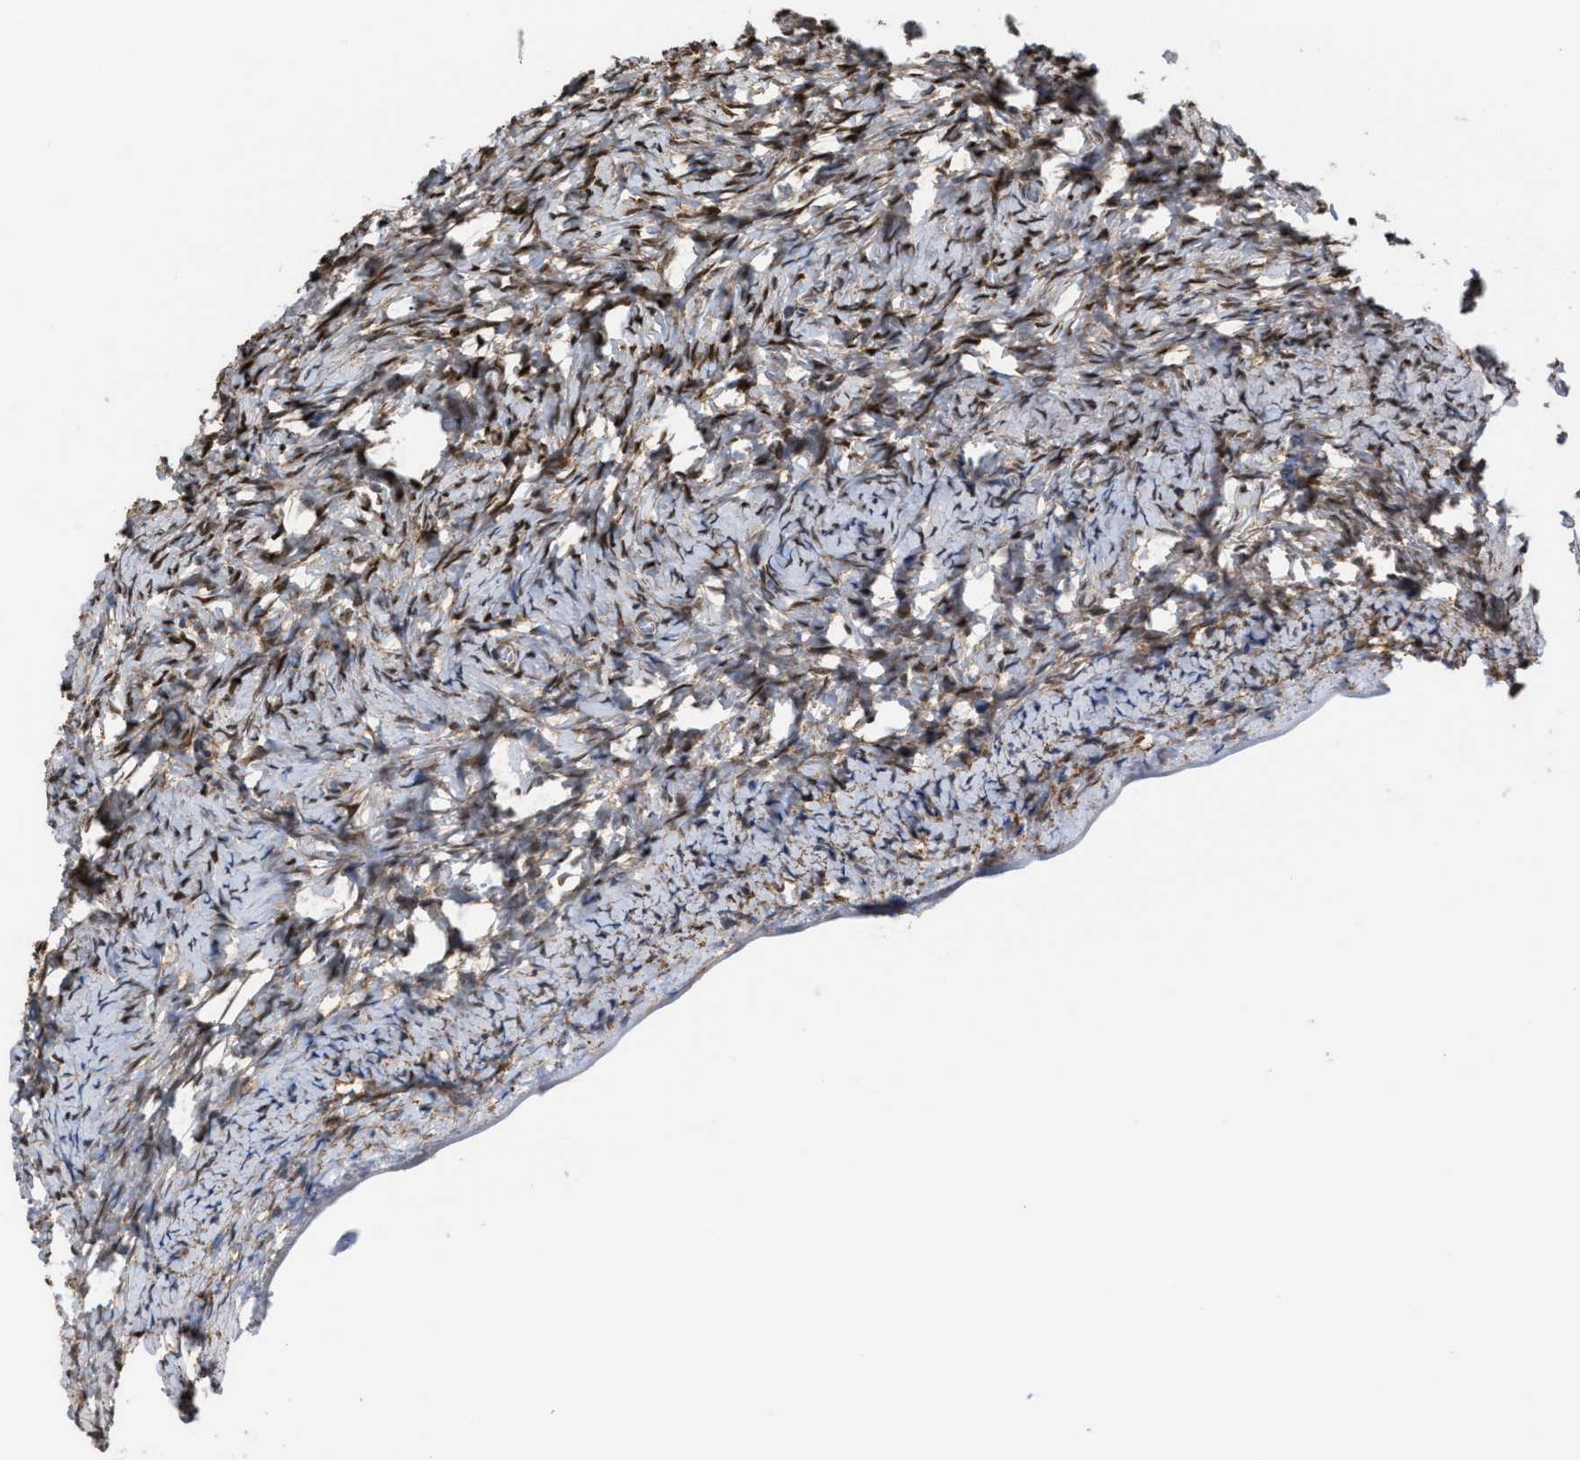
{"staining": {"intensity": "weak", "quantity": "25%-75%", "location": "cytoplasmic/membranous,nuclear"}, "tissue": "ovary", "cell_type": "Ovarian stroma cells", "image_type": "normal", "snomed": [{"axis": "morphology", "description": "Normal tissue, NOS"}, {"axis": "topography", "description": "Ovary"}], "caption": "Immunohistochemistry (IHC) staining of benign ovary, which demonstrates low levels of weak cytoplasmic/membranous,nuclear staining in about 25%-75% of ovarian stroma cells indicating weak cytoplasmic/membranous,nuclear protein positivity. The staining was performed using DAB (brown) for protein detection and nuclei were counterstained in hematoxylin (blue).", "gene": "TP53BP2", "patient": {"sex": "female", "age": 27}}